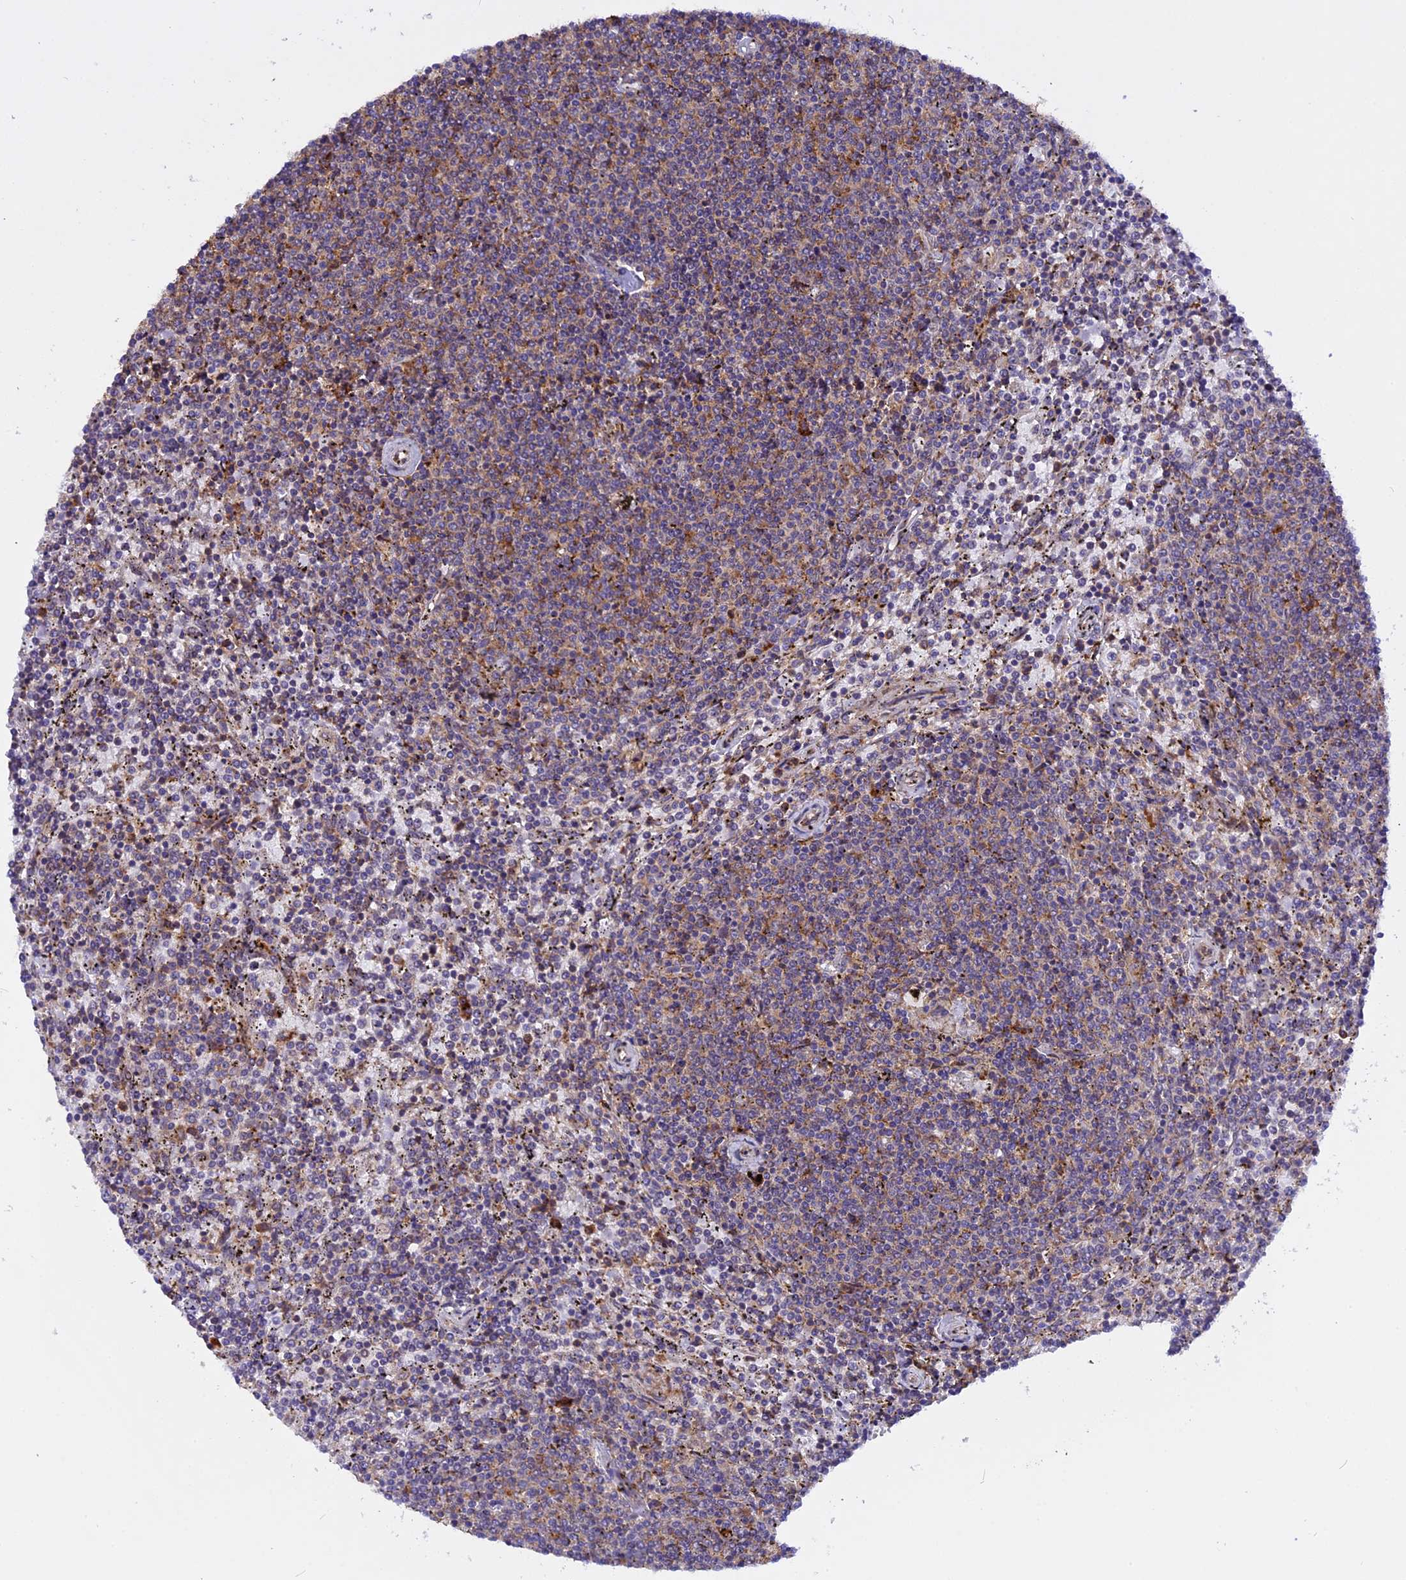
{"staining": {"intensity": "weak", "quantity": "25%-75%", "location": "cytoplasmic/membranous"}, "tissue": "lymphoma", "cell_type": "Tumor cells", "image_type": "cancer", "snomed": [{"axis": "morphology", "description": "Malignant lymphoma, non-Hodgkin's type, Low grade"}, {"axis": "topography", "description": "Spleen"}], "caption": "This image exhibits immunohistochemistry staining of human lymphoma, with low weak cytoplasmic/membranous positivity in approximately 25%-75% of tumor cells.", "gene": "GNPTAB", "patient": {"sex": "female", "age": 50}}